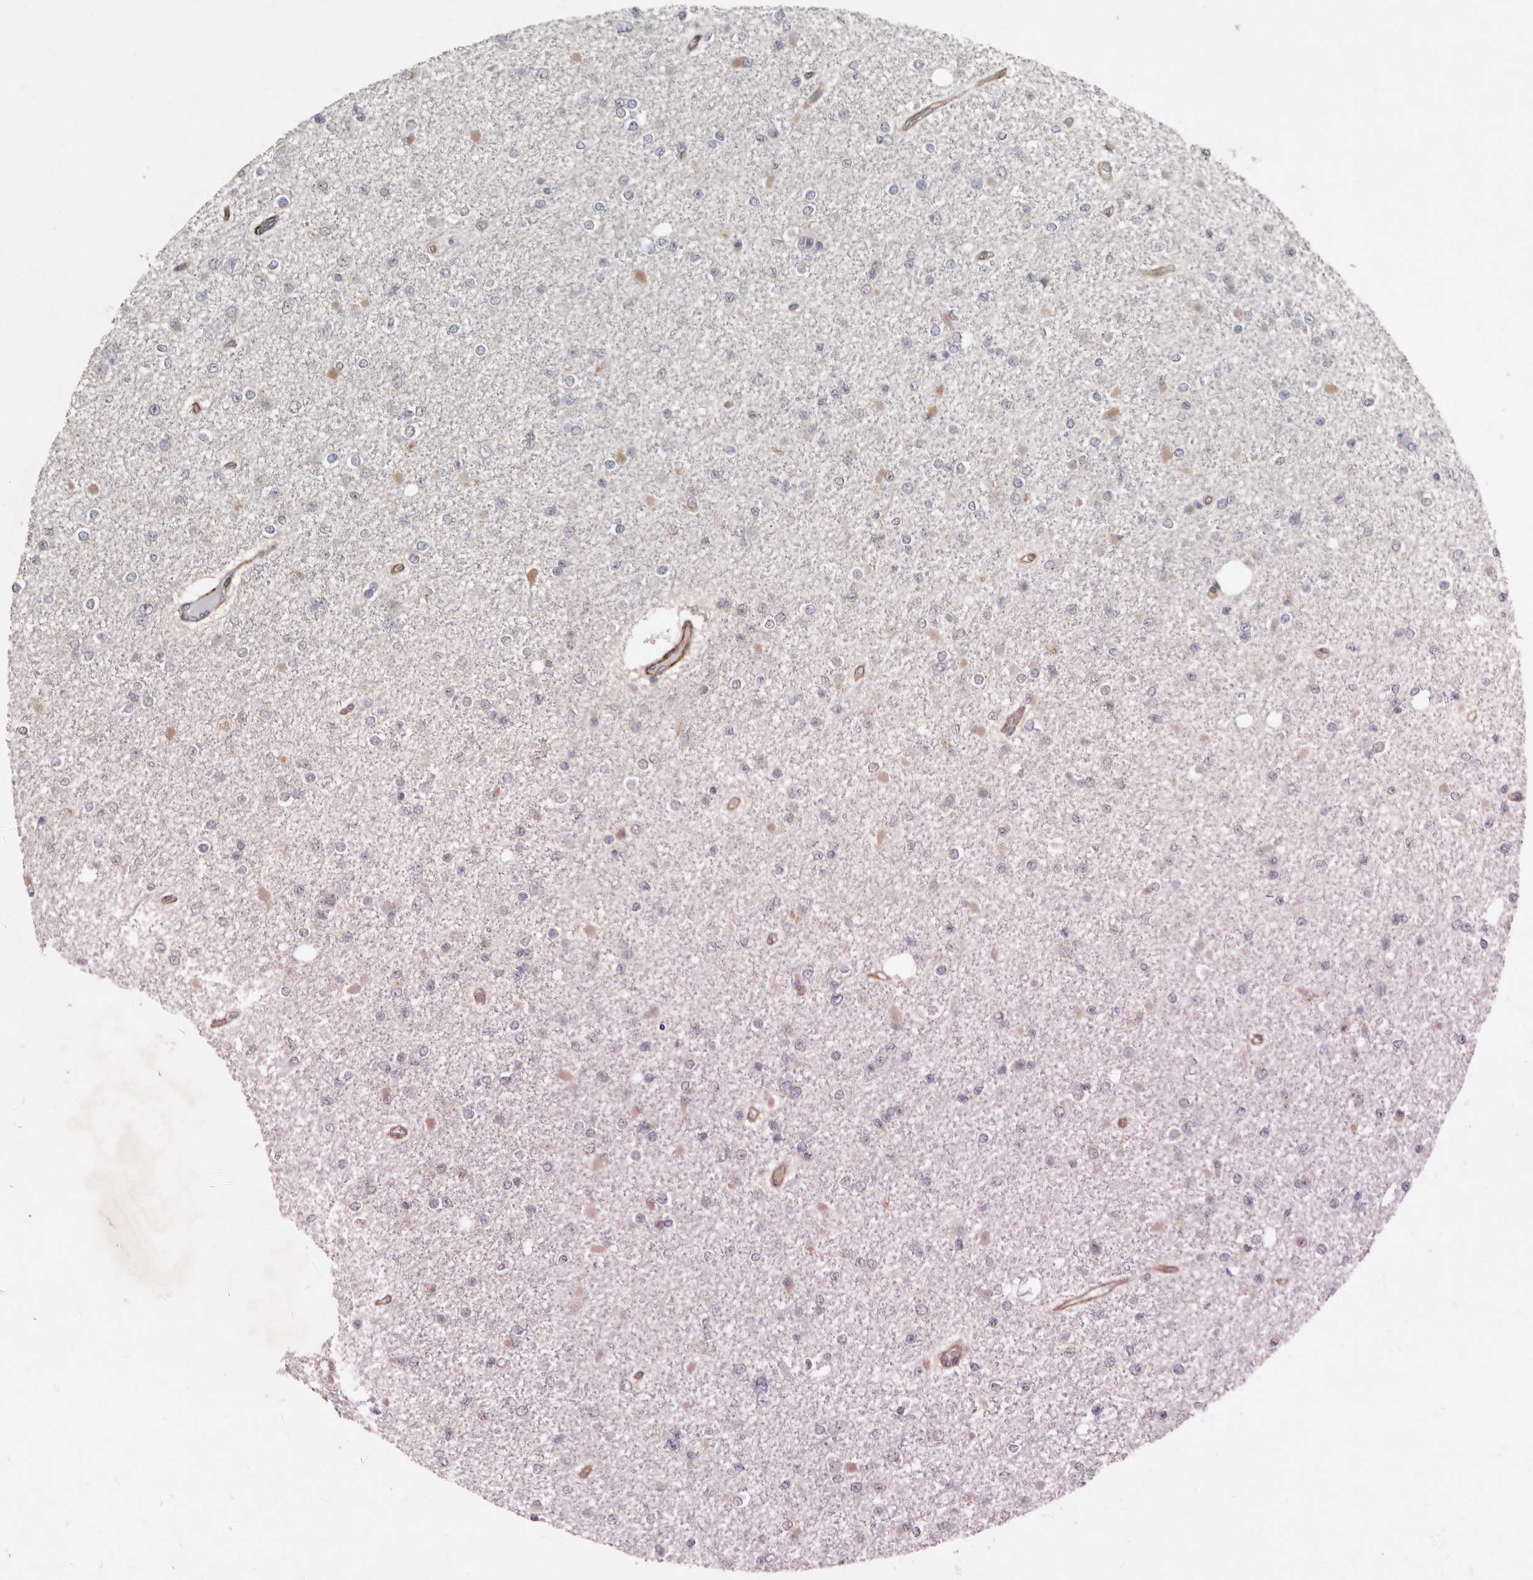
{"staining": {"intensity": "negative", "quantity": "none", "location": "none"}, "tissue": "glioma", "cell_type": "Tumor cells", "image_type": "cancer", "snomed": [{"axis": "morphology", "description": "Glioma, malignant, Low grade"}, {"axis": "topography", "description": "Brain"}], "caption": "Photomicrograph shows no protein positivity in tumor cells of low-grade glioma (malignant) tissue.", "gene": "RANBP17", "patient": {"sex": "female", "age": 22}}